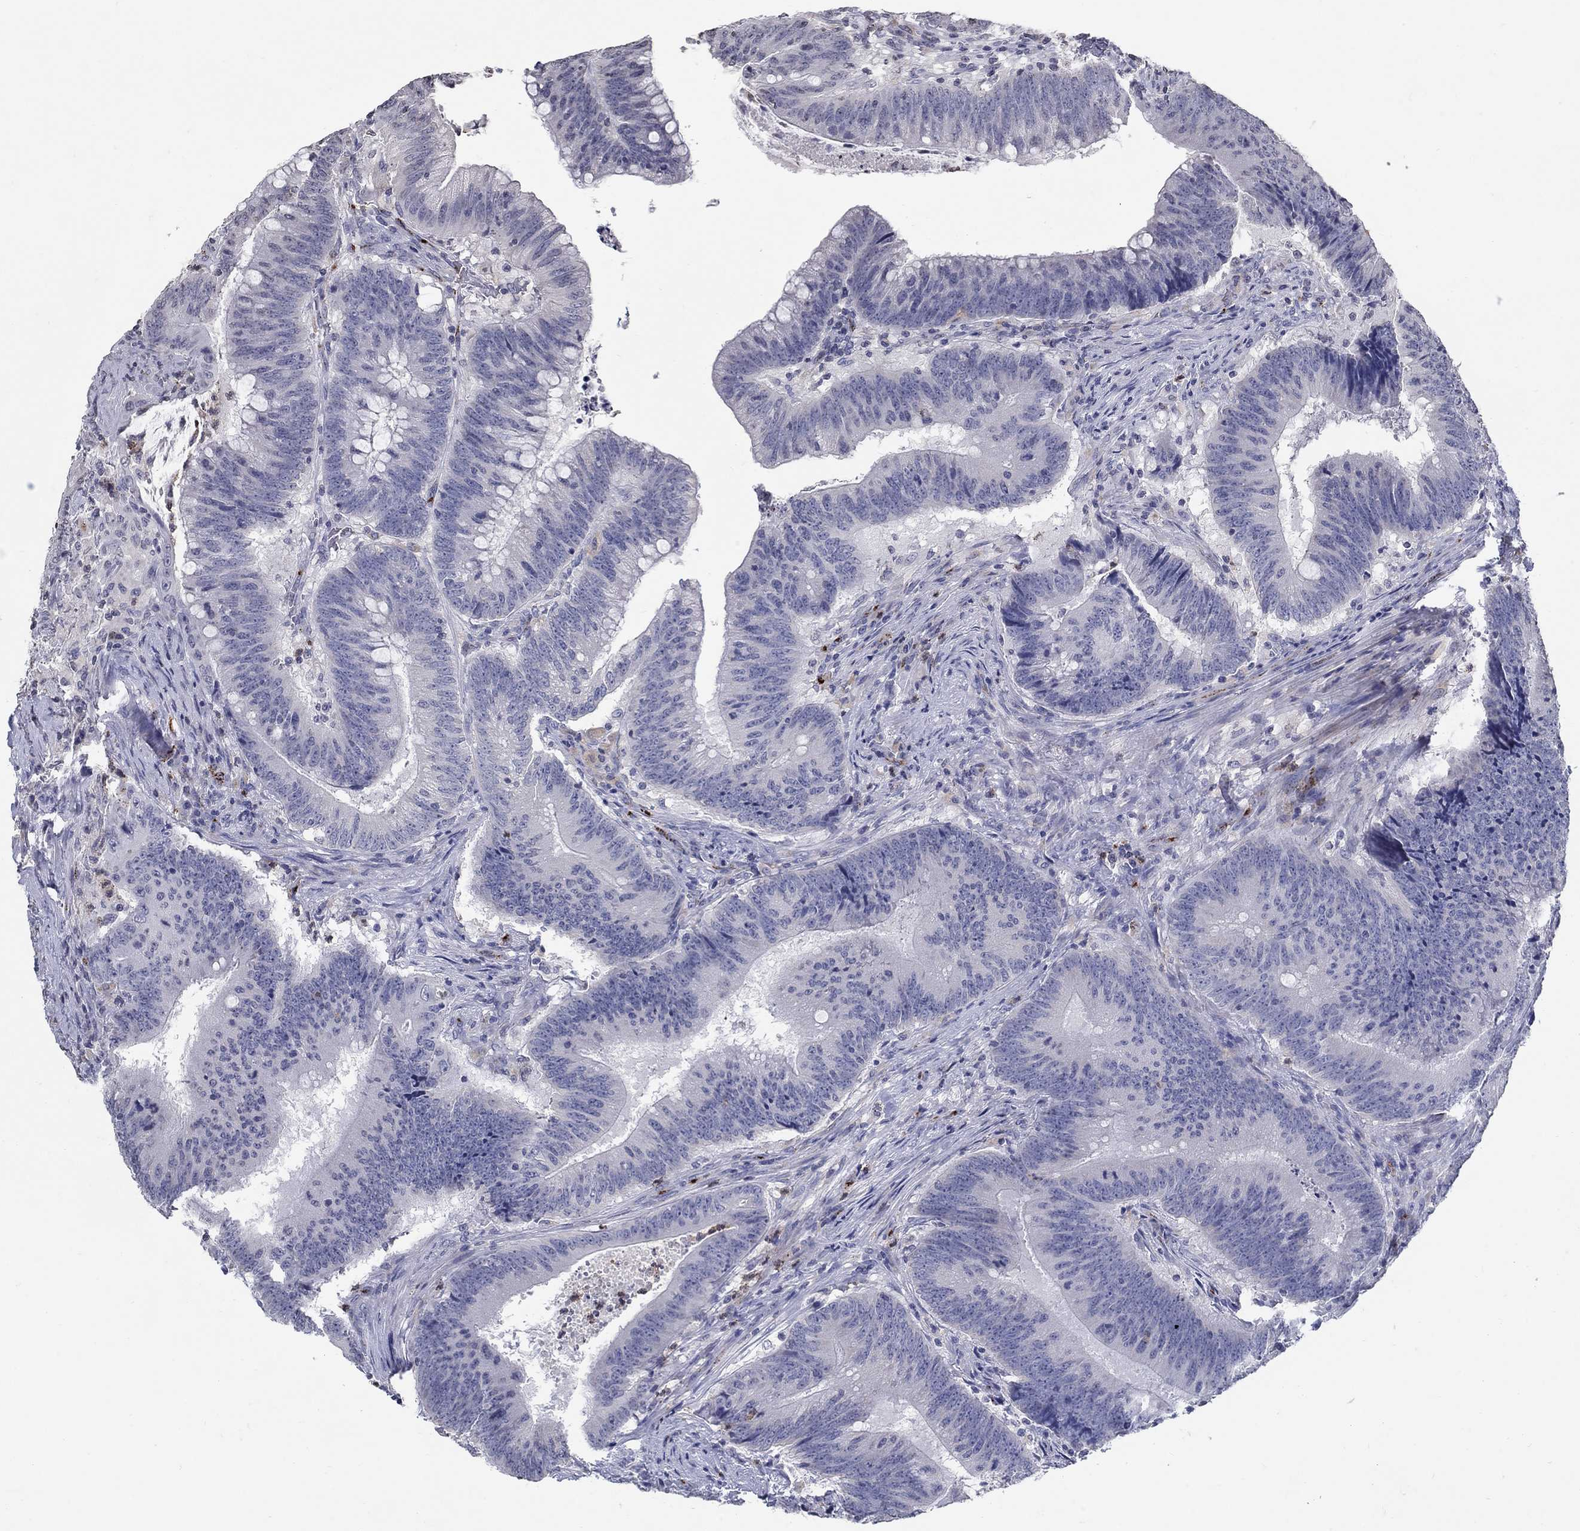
{"staining": {"intensity": "negative", "quantity": "none", "location": "none"}, "tissue": "colorectal cancer", "cell_type": "Tumor cells", "image_type": "cancer", "snomed": [{"axis": "morphology", "description": "Adenocarcinoma, NOS"}, {"axis": "topography", "description": "Colon"}], "caption": "Tumor cells show no significant staining in adenocarcinoma (colorectal).", "gene": "TINAG", "patient": {"sex": "female", "age": 87}}